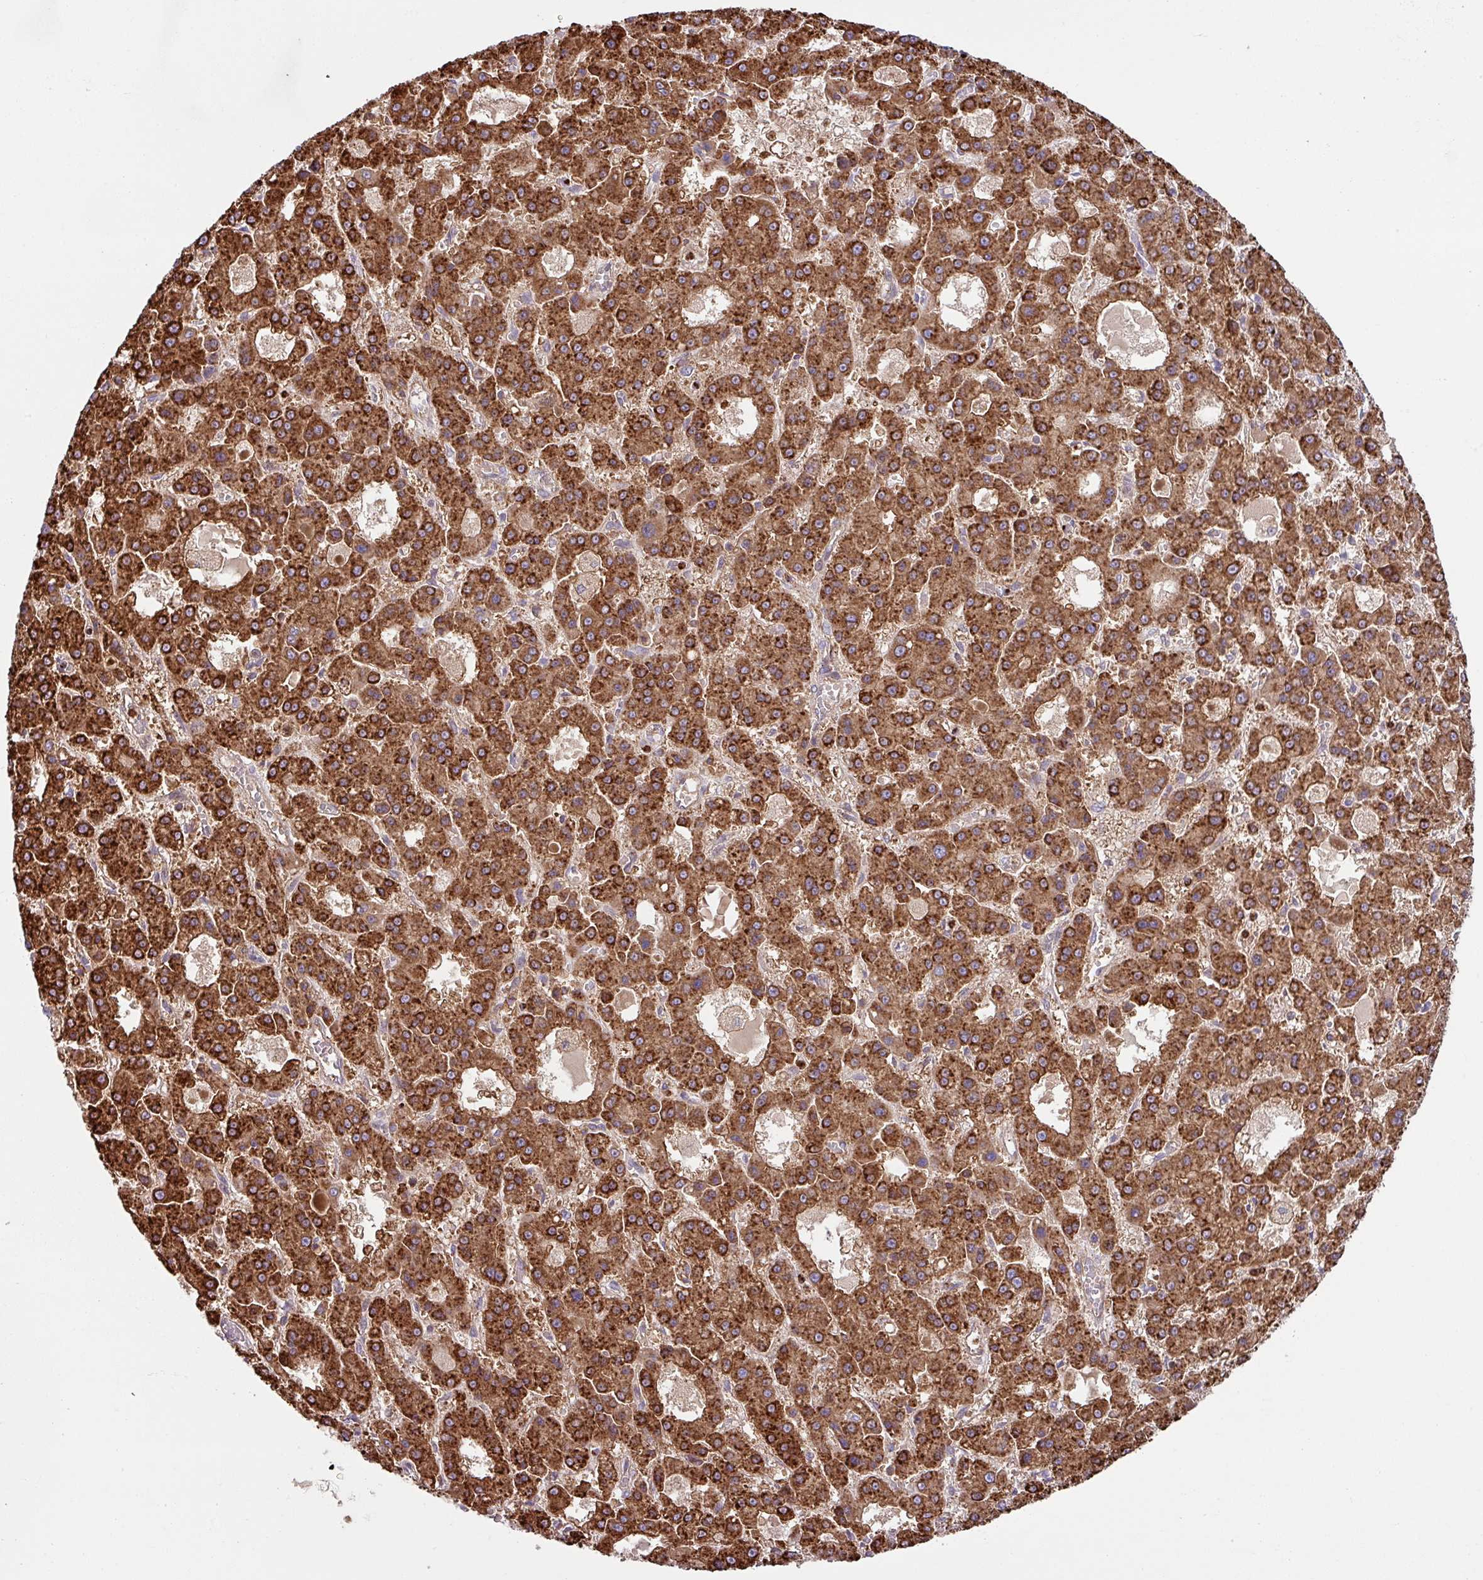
{"staining": {"intensity": "strong", "quantity": ">75%", "location": "cytoplasmic/membranous"}, "tissue": "liver cancer", "cell_type": "Tumor cells", "image_type": "cancer", "snomed": [{"axis": "morphology", "description": "Carcinoma, Hepatocellular, NOS"}, {"axis": "topography", "description": "Liver"}], "caption": "There is high levels of strong cytoplasmic/membranous staining in tumor cells of liver cancer (hepatocellular carcinoma), as demonstrated by immunohistochemical staining (brown color).", "gene": "RIC1", "patient": {"sex": "male", "age": 70}}